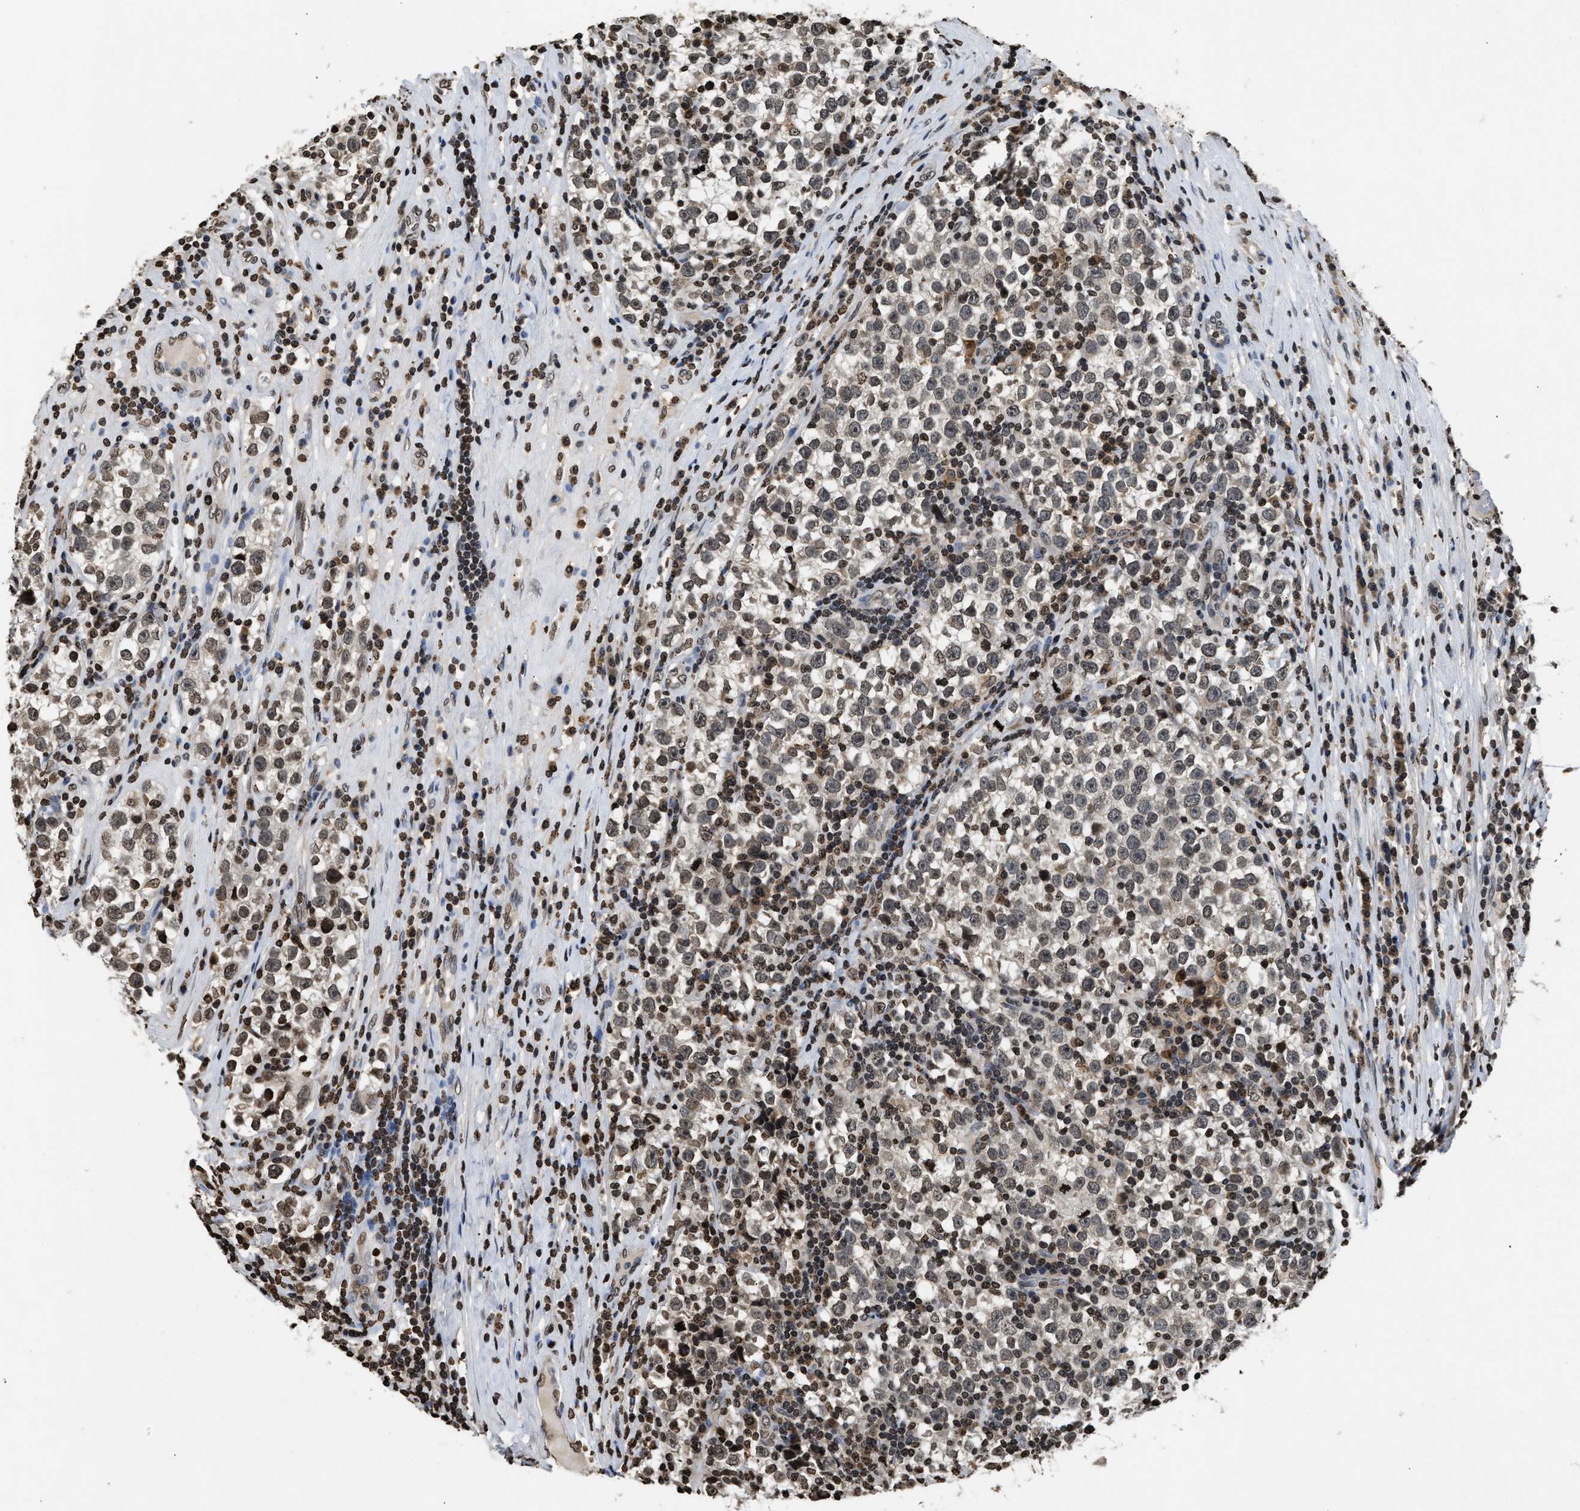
{"staining": {"intensity": "weak", "quantity": "<25%", "location": "nuclear"}, "tissue": "testis cancer", "cell_type": "Tumor cells", "image_type": "cancer", "snomed": [{"axis": "morphology", "description": "Normal tissue, NOS"}, {"axis": "morphology", "description": "Seminoma, NOS"}, {"axis": "topography", "description": "Testis"}], "caption": "High magnification brightfield microscopy of testis cancer (seminoma) stained with DAB (brown) and counterstained with hematoxylin (blue): tumor cells show no significant positivity.", "gene": "DNASE1L3", "patient": {"sex": "male", "age": 43}}